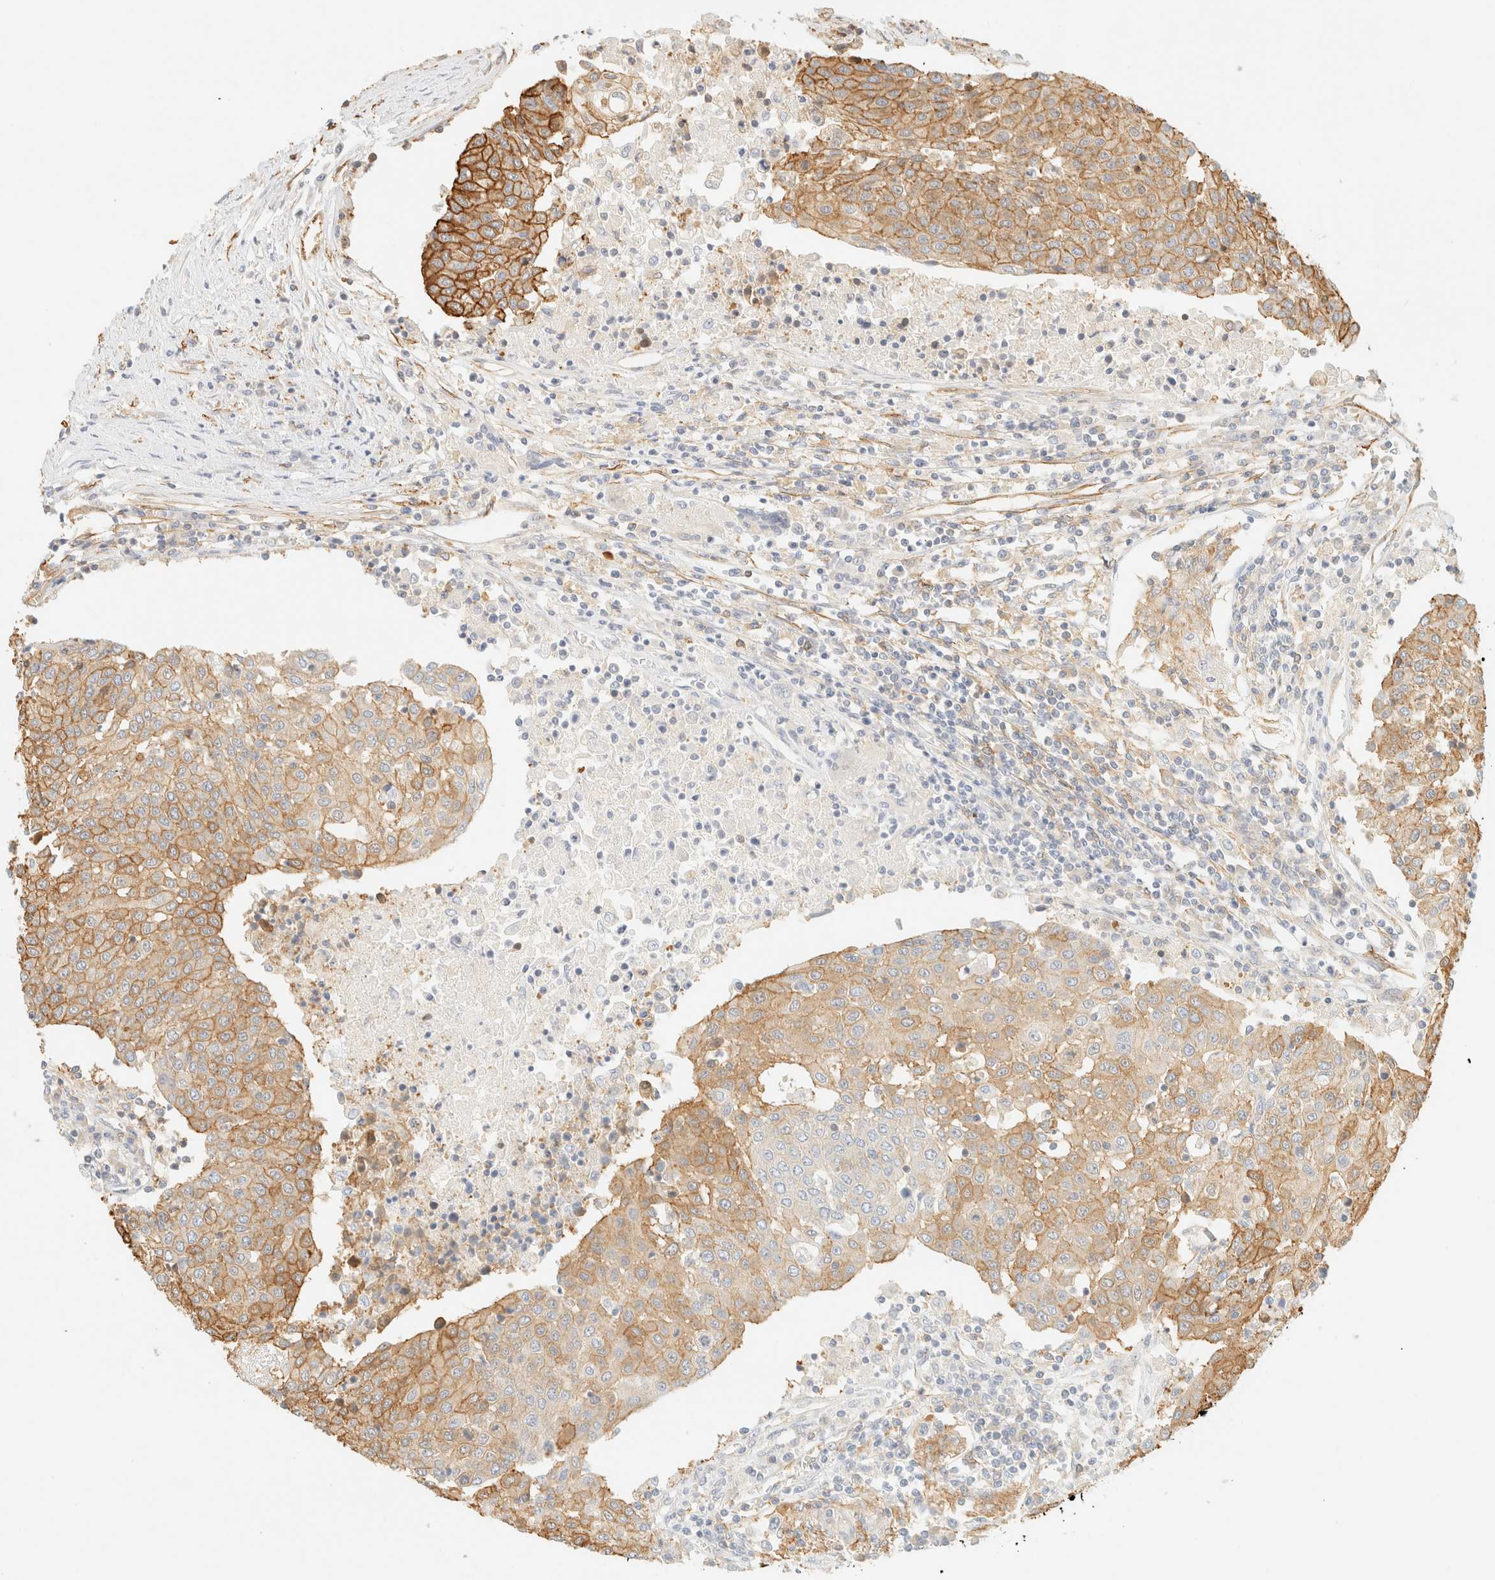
{"staining": {"intensity": "moderate", "quantity": ">75%", "location": "cytoplasmic/membranous"}, "tissue": "urothelial cancer", "cell_type": "Tumor cells", "image_type": "cancer", "snomed": [{"axis": "morphology", "description": "Urothelial carcinoma, High grade"}, {"axis": "topography", "description": "Urinary bladder"}], "caption": "Moderate cytoplasmic/membranous protein staining is seen in about >75% of tumor cells in urothelial carcinoma (high-grade).", "gene": "OTOP2", "patient": {"sex": "female", "age": 85}}